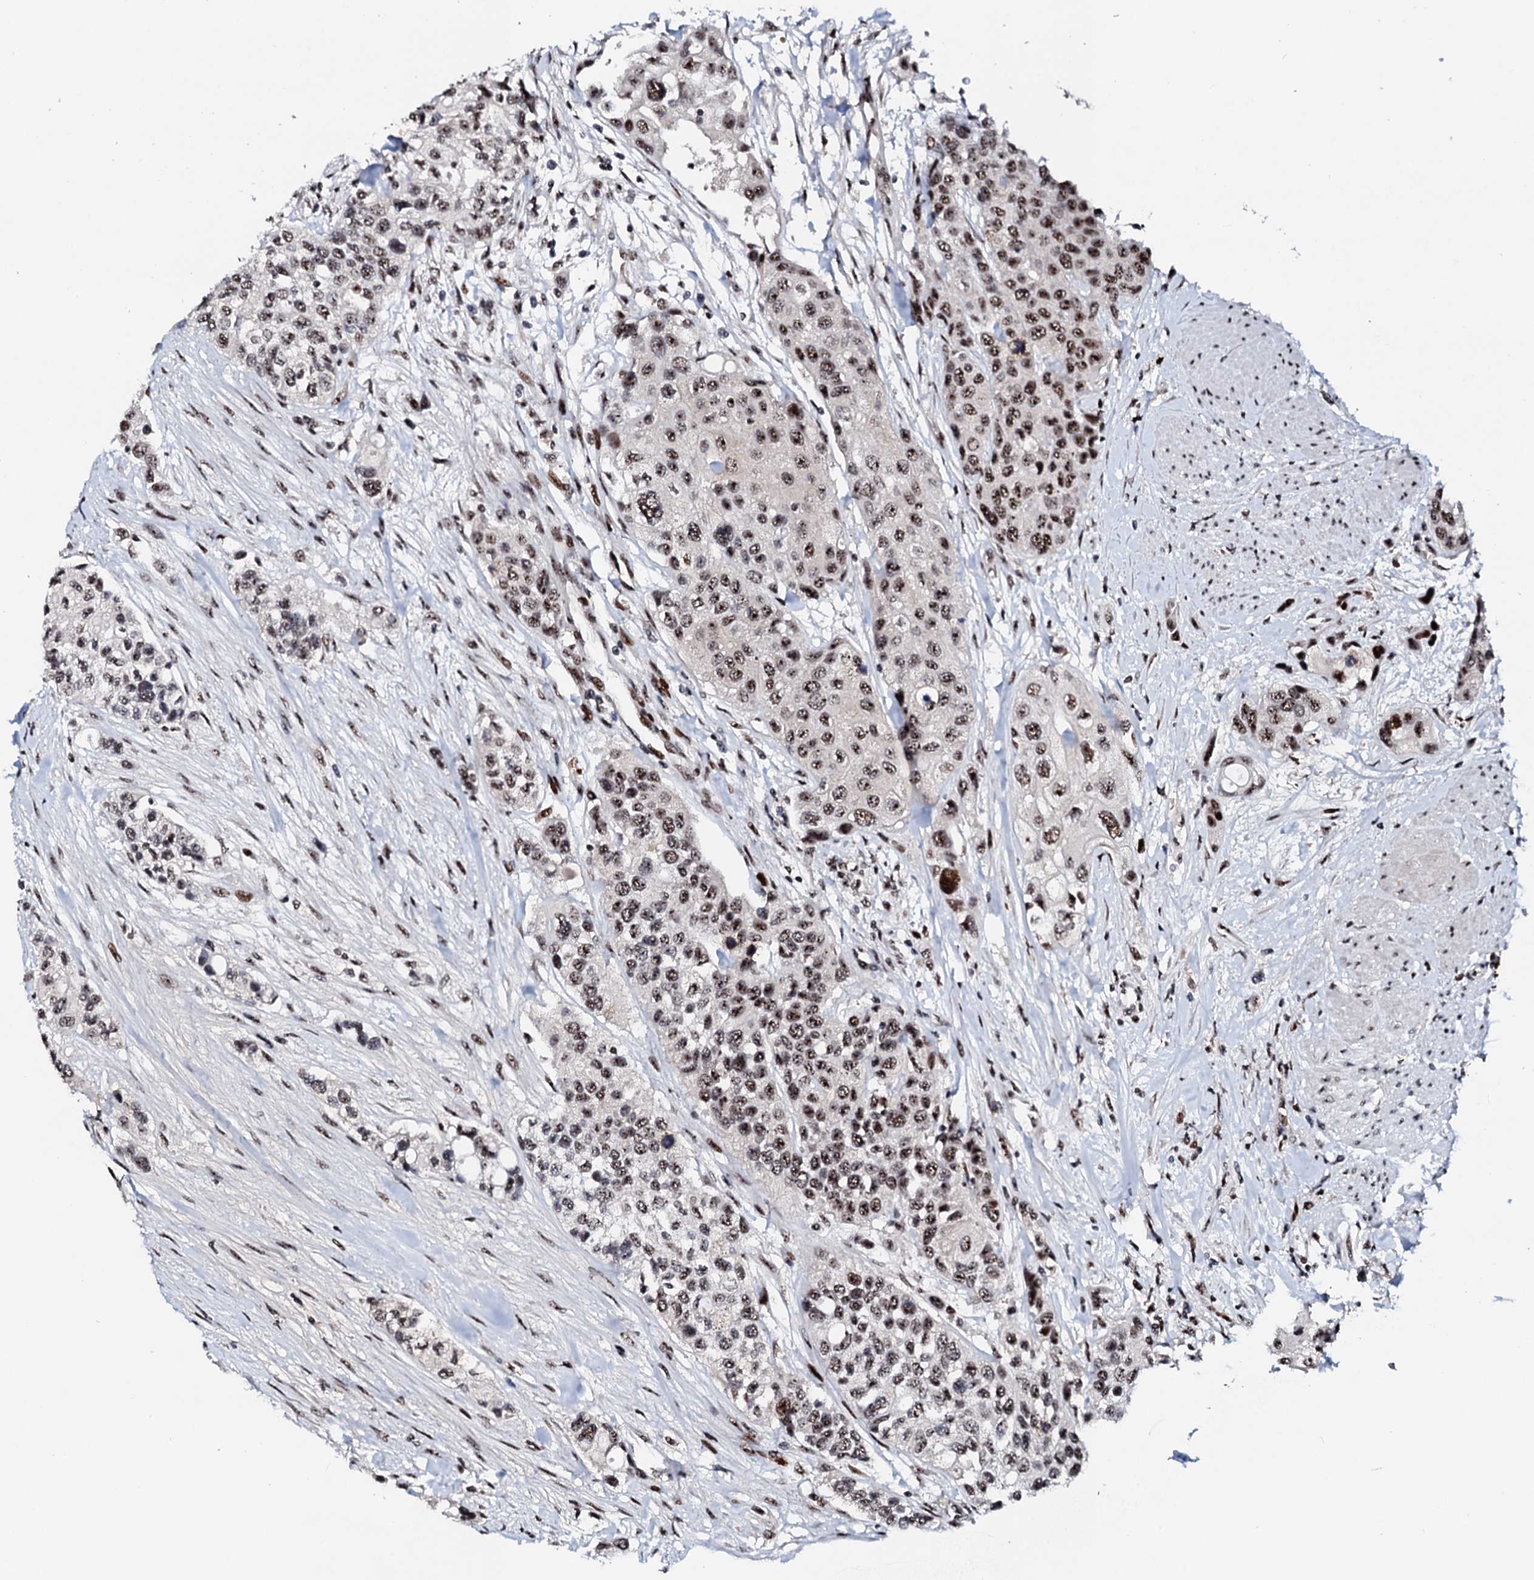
{"staining": {"intensity": "strong", "quantity": ">75%", "location": "nuclear"}, "tissue": "urothelial cancer", "cell_type": "Tumor cells", "image_type": "cancer", "snomed": [{"axis": "morphology", "description": "Normal tissue, NOS"}, {"axis": "morphology", "description": "Urothelial carcinoma, High grade"}, {"axis": "topography", "description": "Vascular tissue"}, {"axis": "topography", "description": "Urinary bladder"}], "caption": "This image demonstrates immunohistochemistry staining of urothelial cancer, with high strong nuclear expression in approximately >75% of tumor cells.", "gene": "NEUROG3", "patient": {"sex": "female", "age": 56}}